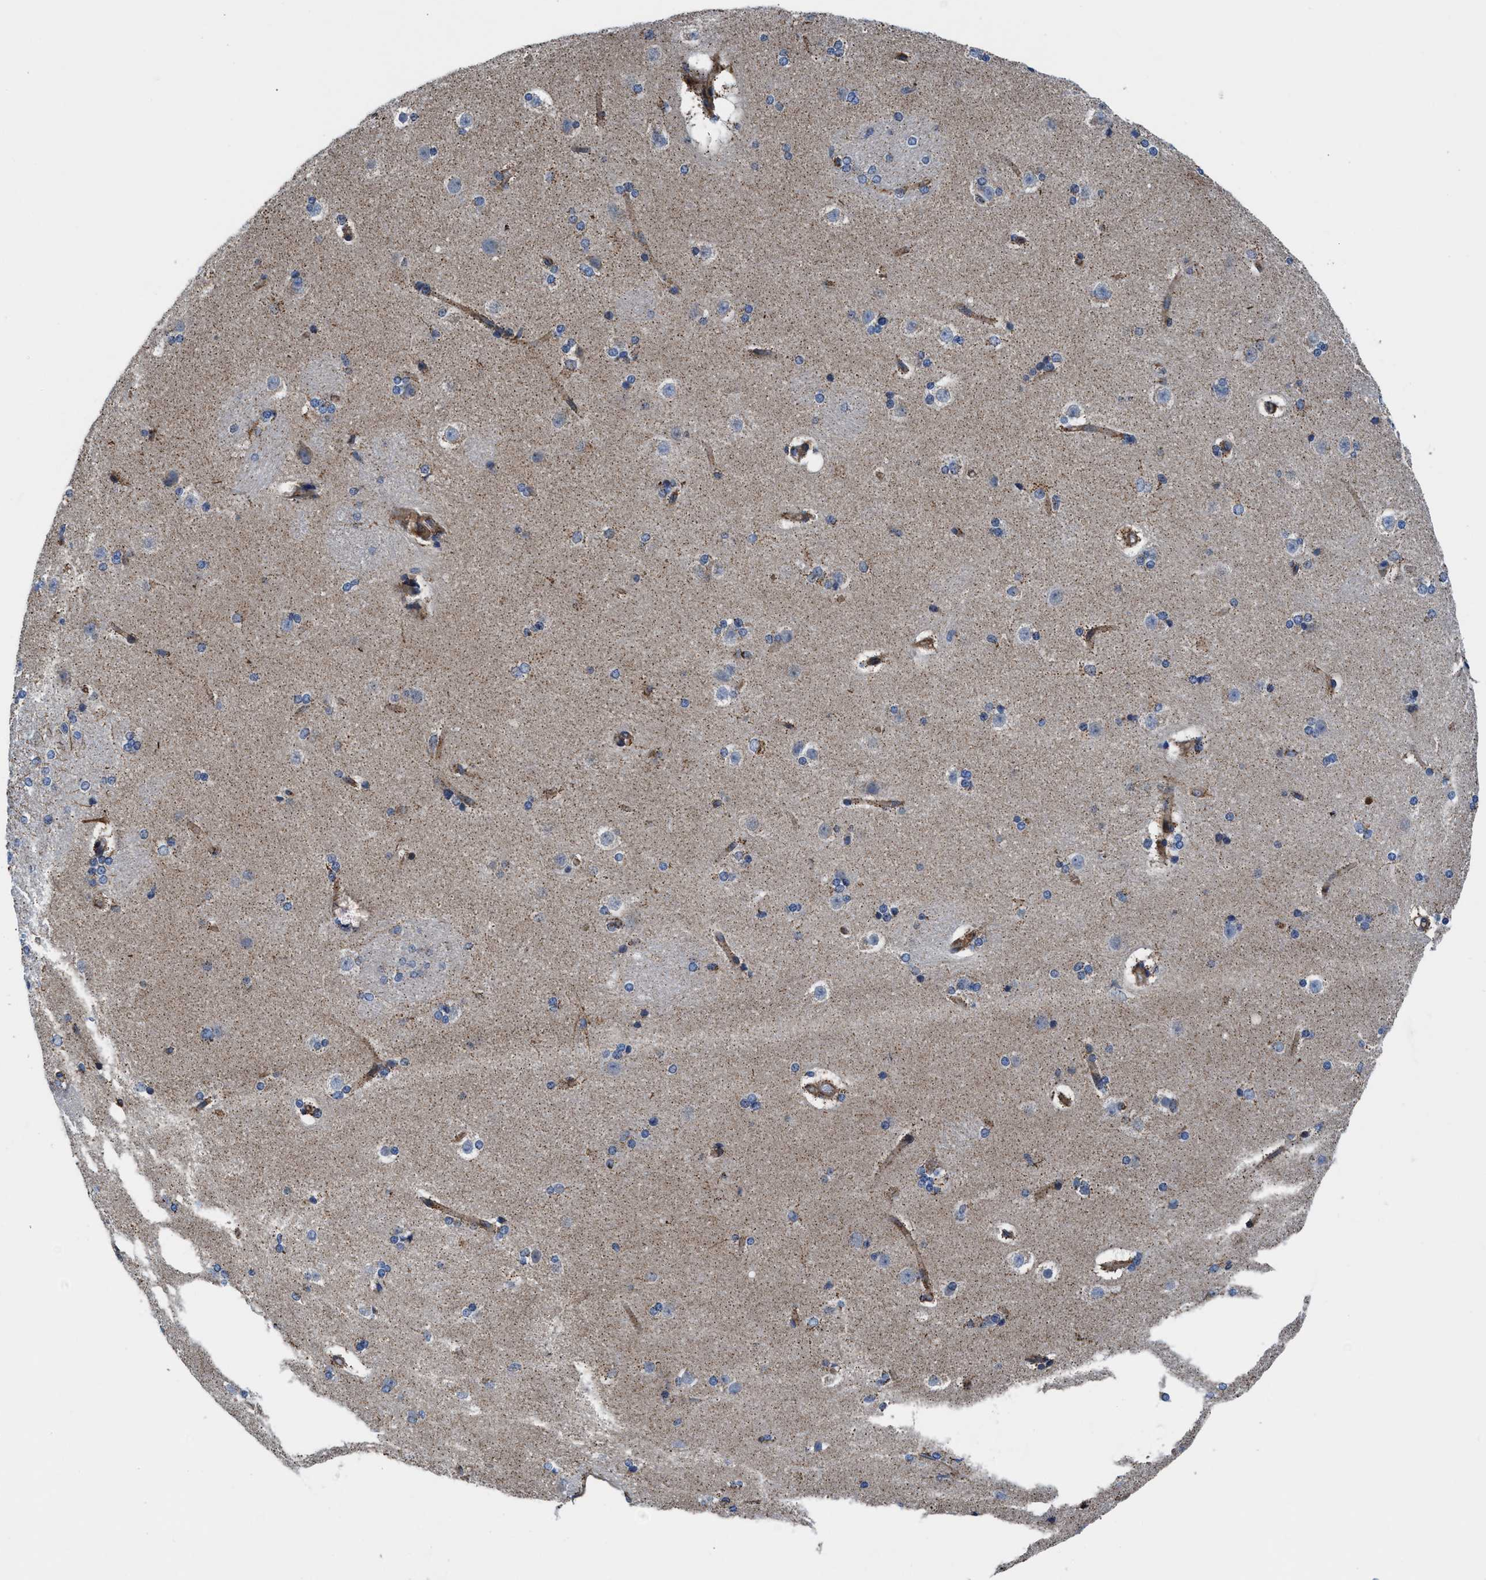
{"staining": {"intensity": "moderate", "quantity": "<25%", "location": "cytoplasmic/membranous"}, "tissue": "caudate", "cell_type": "Glial cells", "image_type": "normal", "snomed": [{"axis": "morphology", "description": "Normal tissue, NOS"}, {"axis": "topography", "description": "Lateral ventricle wall"}], "caption": "Immunohistochemistry (DAB) staining of normal caudate displays moderate cytoplasmic/membranous protein staining in about <25% of glial cells. (DAB (3,3'-diaminobenzidine) IHC with brightfield microscopy, high magnification).", "gene": "PRR15L", "patient": {"sex": "female", "age": 19}}